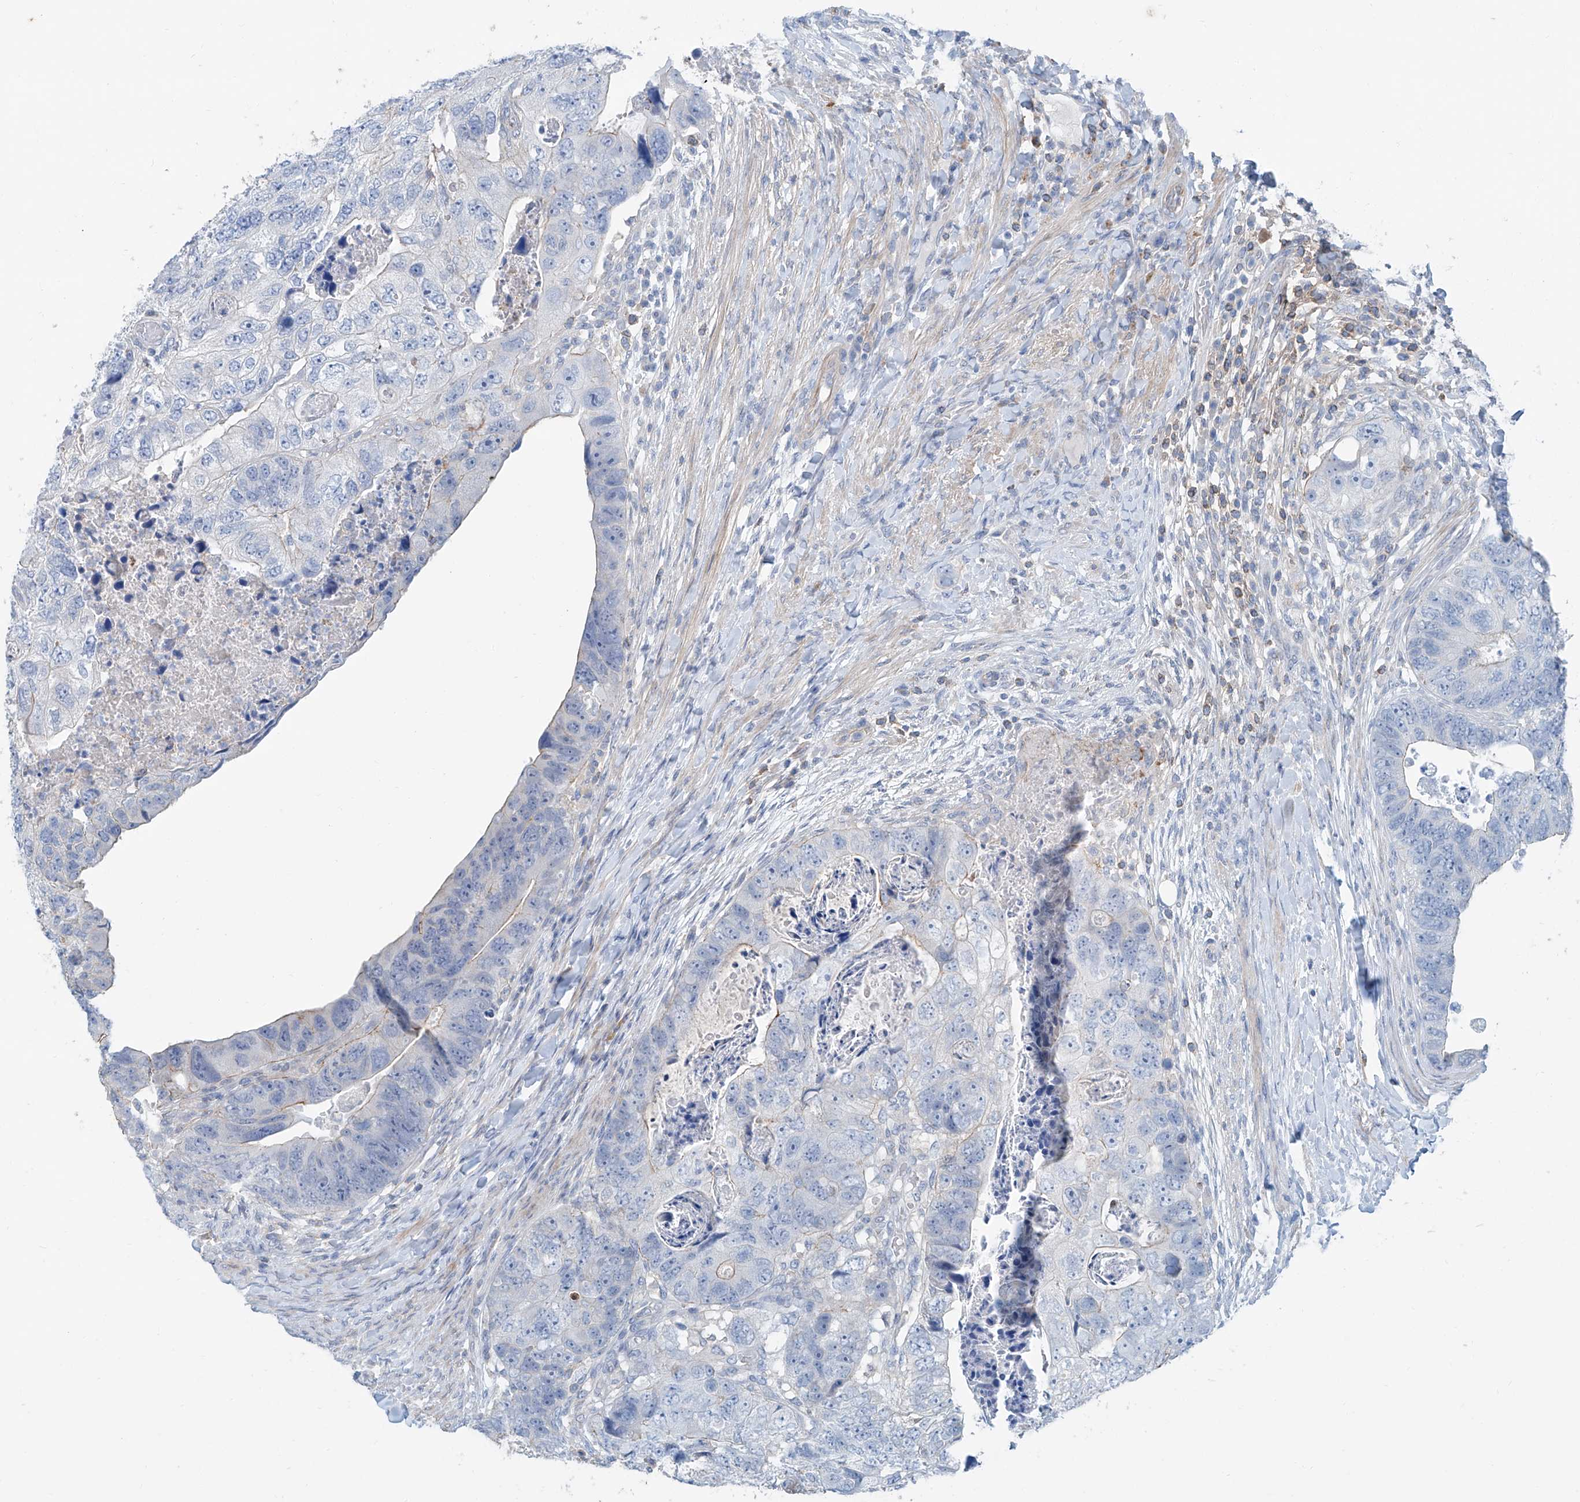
{"staining": {"intensity": "negative", "quantity": "none", "location": "none"}, "tissue": "colorectal cancer", "cell_type": "Tumor cells", "image_type": "cancer", "snomed": [{"axis": "morphology", "description": "Adenocarcinoma, NOS"}, {"axis": "topography", "description": "Rectum"}], "caption": "Image shows no significant protein staining in tumor cells of colorectal adenocarcinoma. (DAB immunohistochemistry (IHC), high magnification).", "gene": "ANKRD34A", "patient": {"sex": "male", "age": 59}}